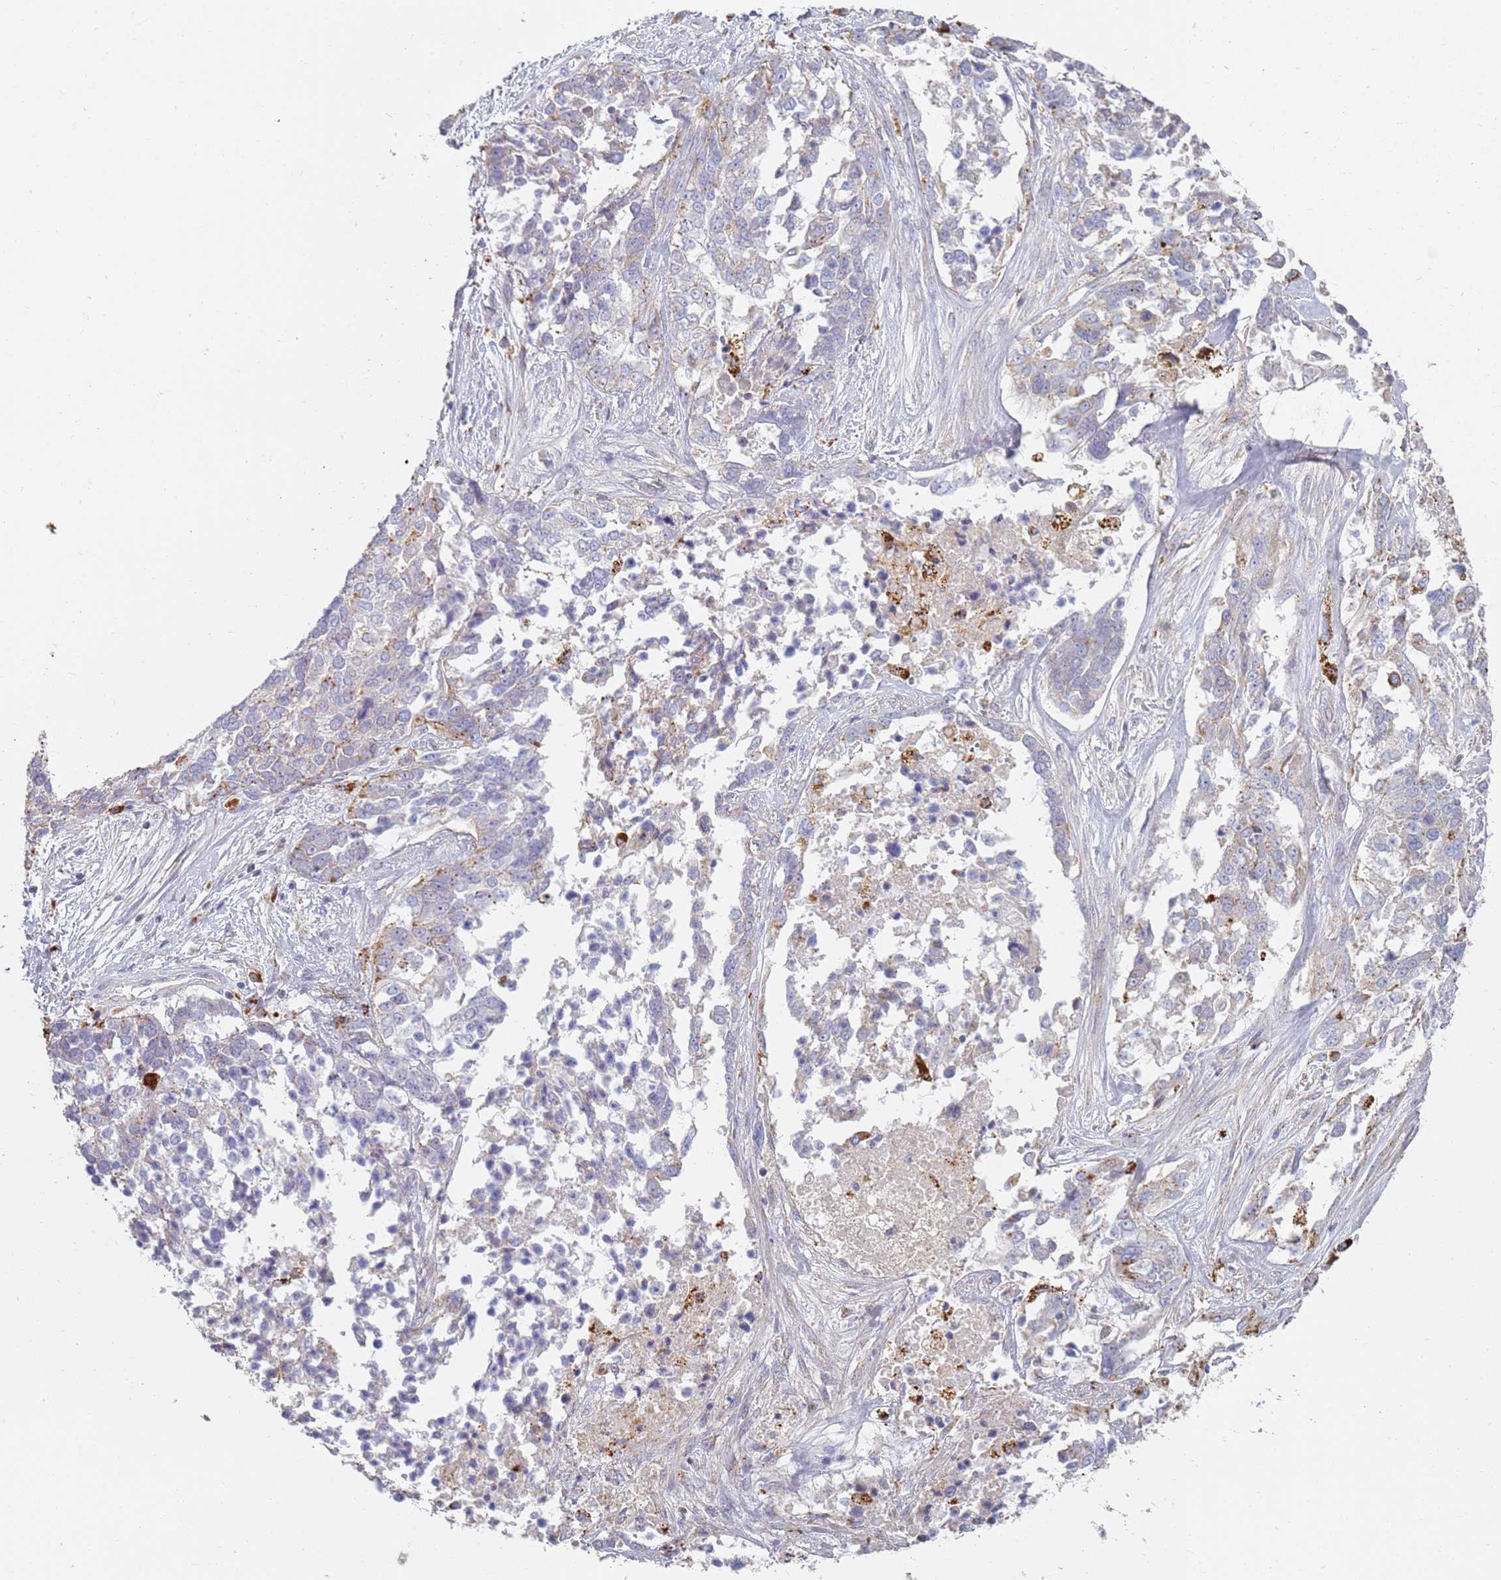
{"staining": {"intensity": "negative", "quantity": "none", "location": "none"}, "tissue": "ovarian cancer", "cell_type": "Tumor cells", "image_type": "cancer", "snomed": [{"axis": "morphology", "description": "Cystadenocarcinoma, serous, NOS"}, {"axis": "topography", "description": "Ovary"}], "caption": "High power microscopy image of an immunohistochemistry micrograph of serous cystadenocarcinoma (ovarian), revealing no significant staining in tumor cells.", "gene": "TMEM229B", "patient": {"sex": "female", "age": 44}}